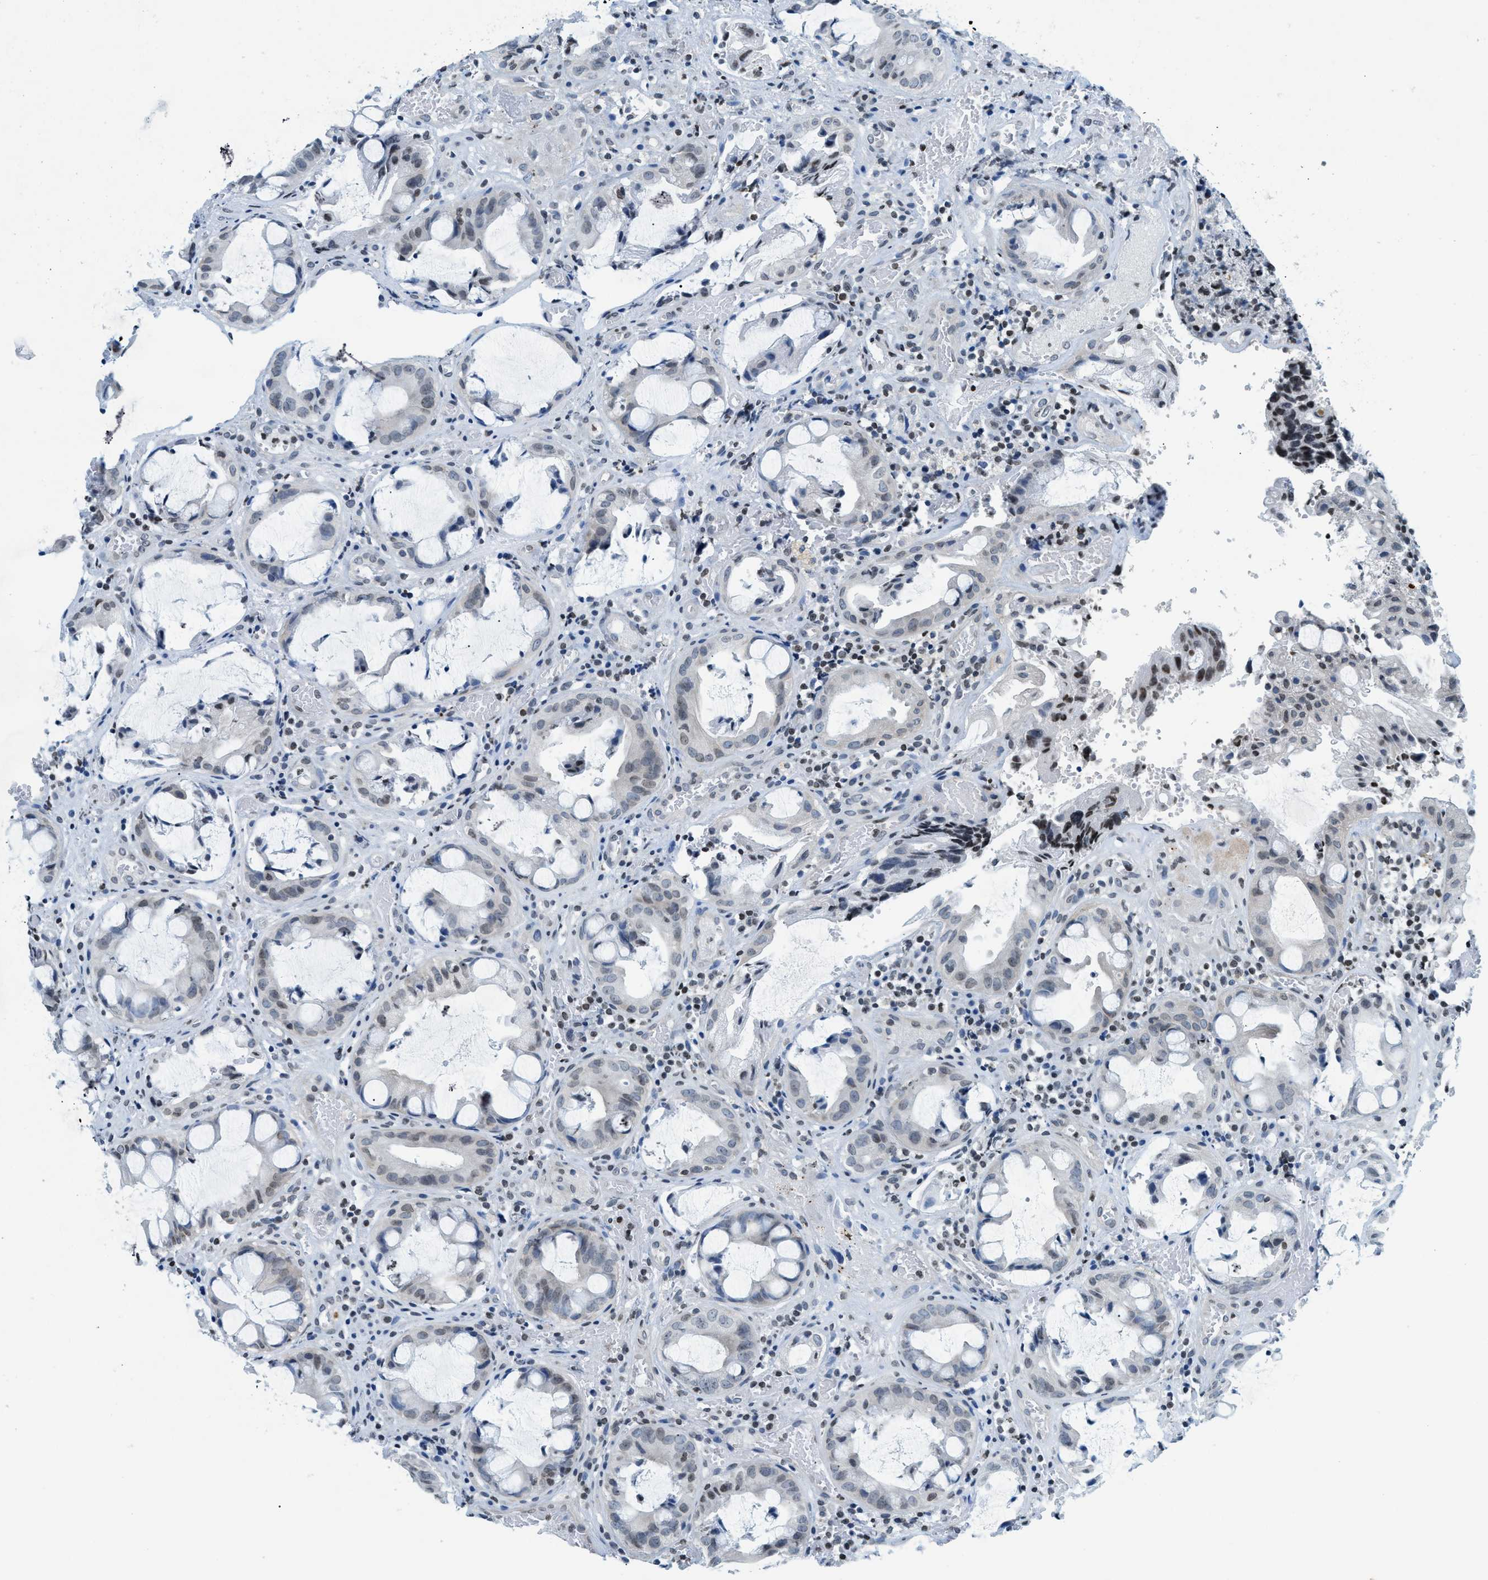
{"staining": {"intensity": "weak", "quantity": "<25%", "location": "nuclear"}, "tissue": "colorectal cancer", "cell_type": "Tumor cells", "image_type": "cancer", "snomed": [{"axis": "morphology", "description": "Adenocarcinoma, NOS"}, {"axis": "topography", "description": "Colon"}], "caption": "The histopathology image shows no staining of tumor cells in colorectal adenocarcinoma.", "gene": "UVRAG", "patient": {"sex": "female", "age": 57}}